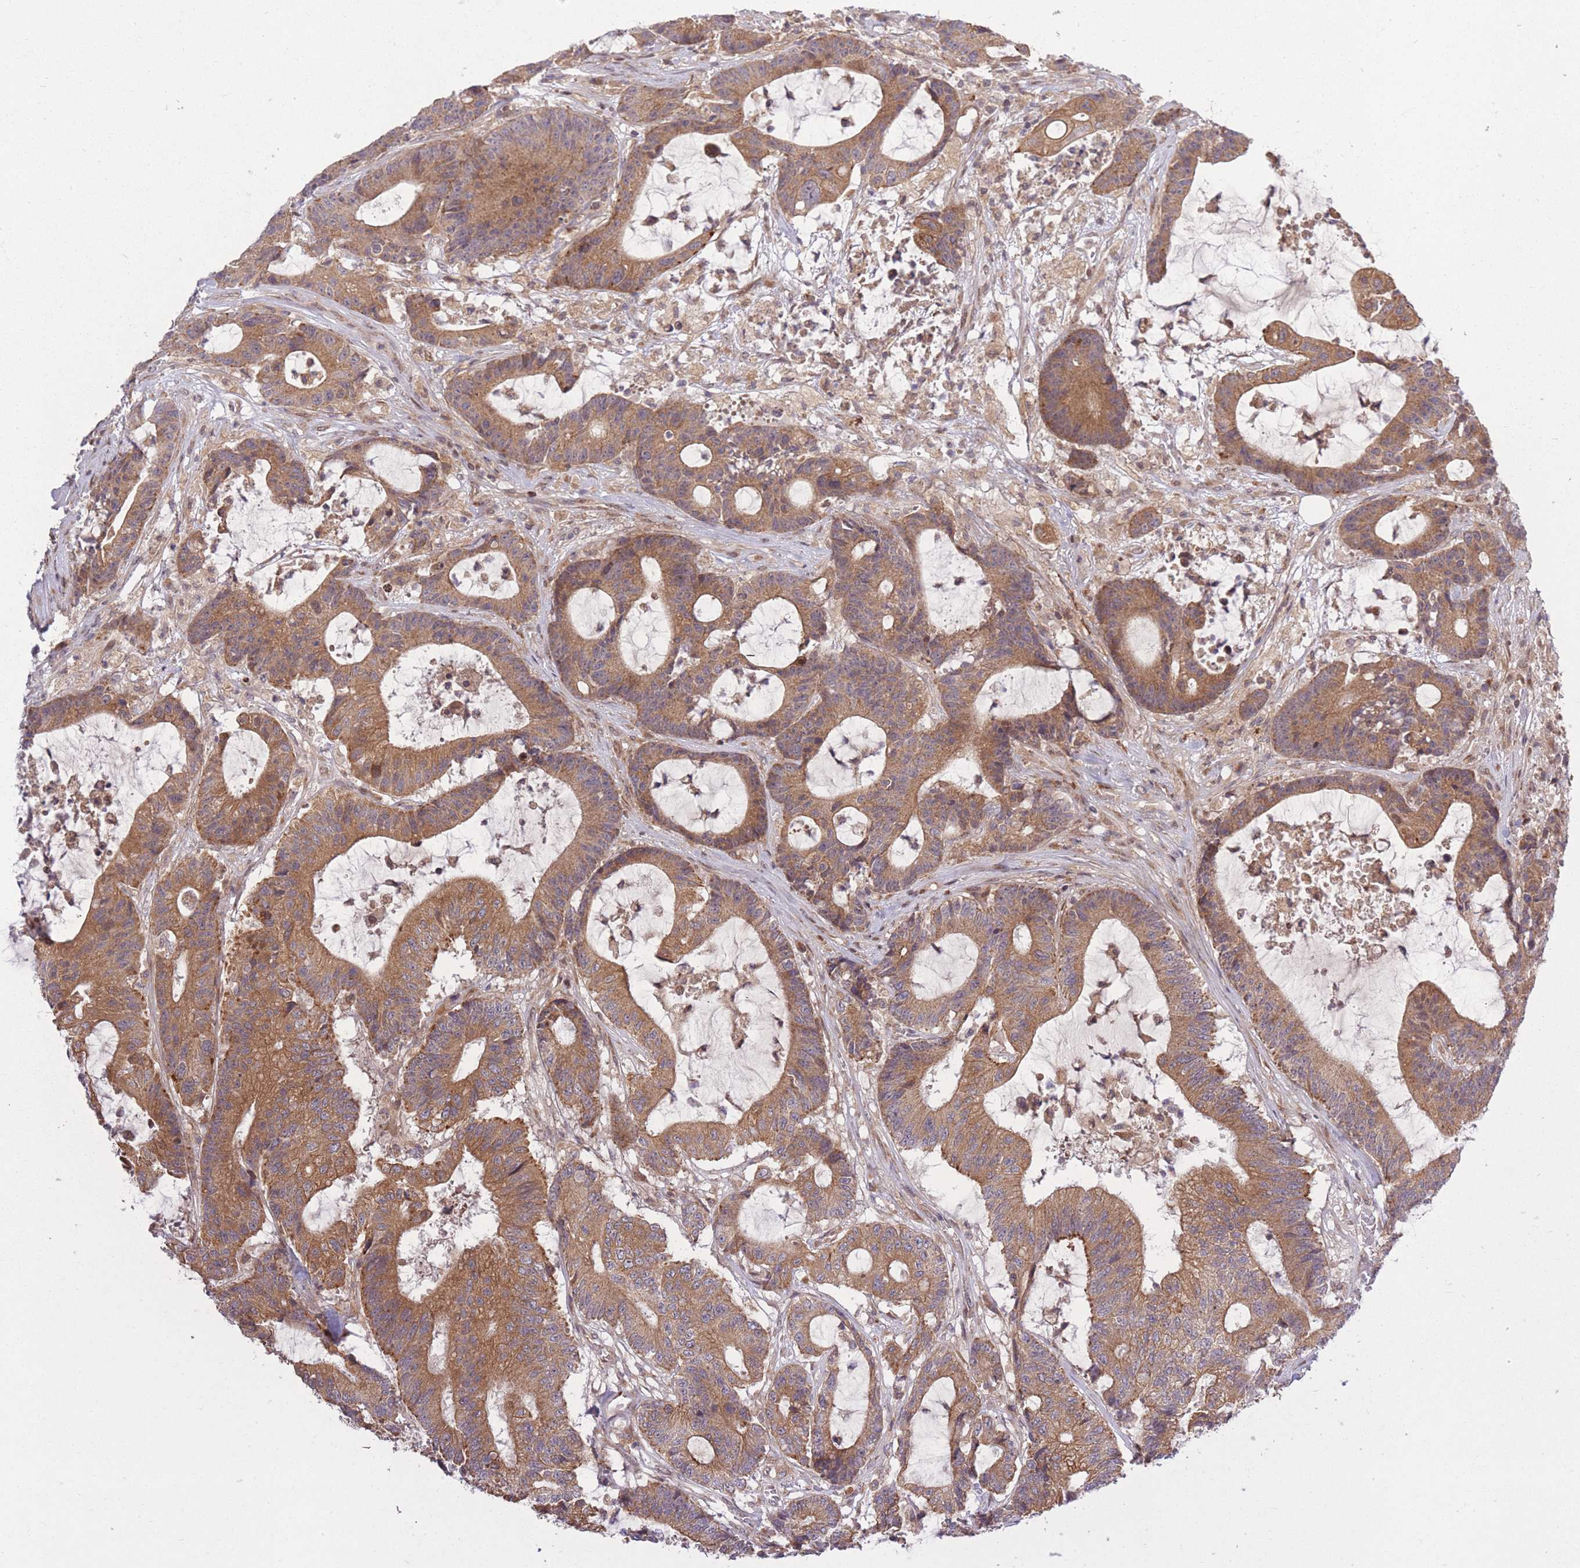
{"staining": {"intensity": "moderate", "quantity": ">75%", "location": "cytoplasmic/membranous"}, "tissue": "colorectal cancer", "cell_type": "Tumor cells", "image_type": "cancer", "snomed": [{"axis": "morphology", "description": "Adenocarcinoma, NOS"}, {"axis": "topography", "description": "Colon"}], "caption": "Adenocarcinoma (colorectal) stained with a protein marker demonstrates moderate staining in tumor cells.", "gene": "ZNF391", "patient": {"sex": "female", "age": 84}}